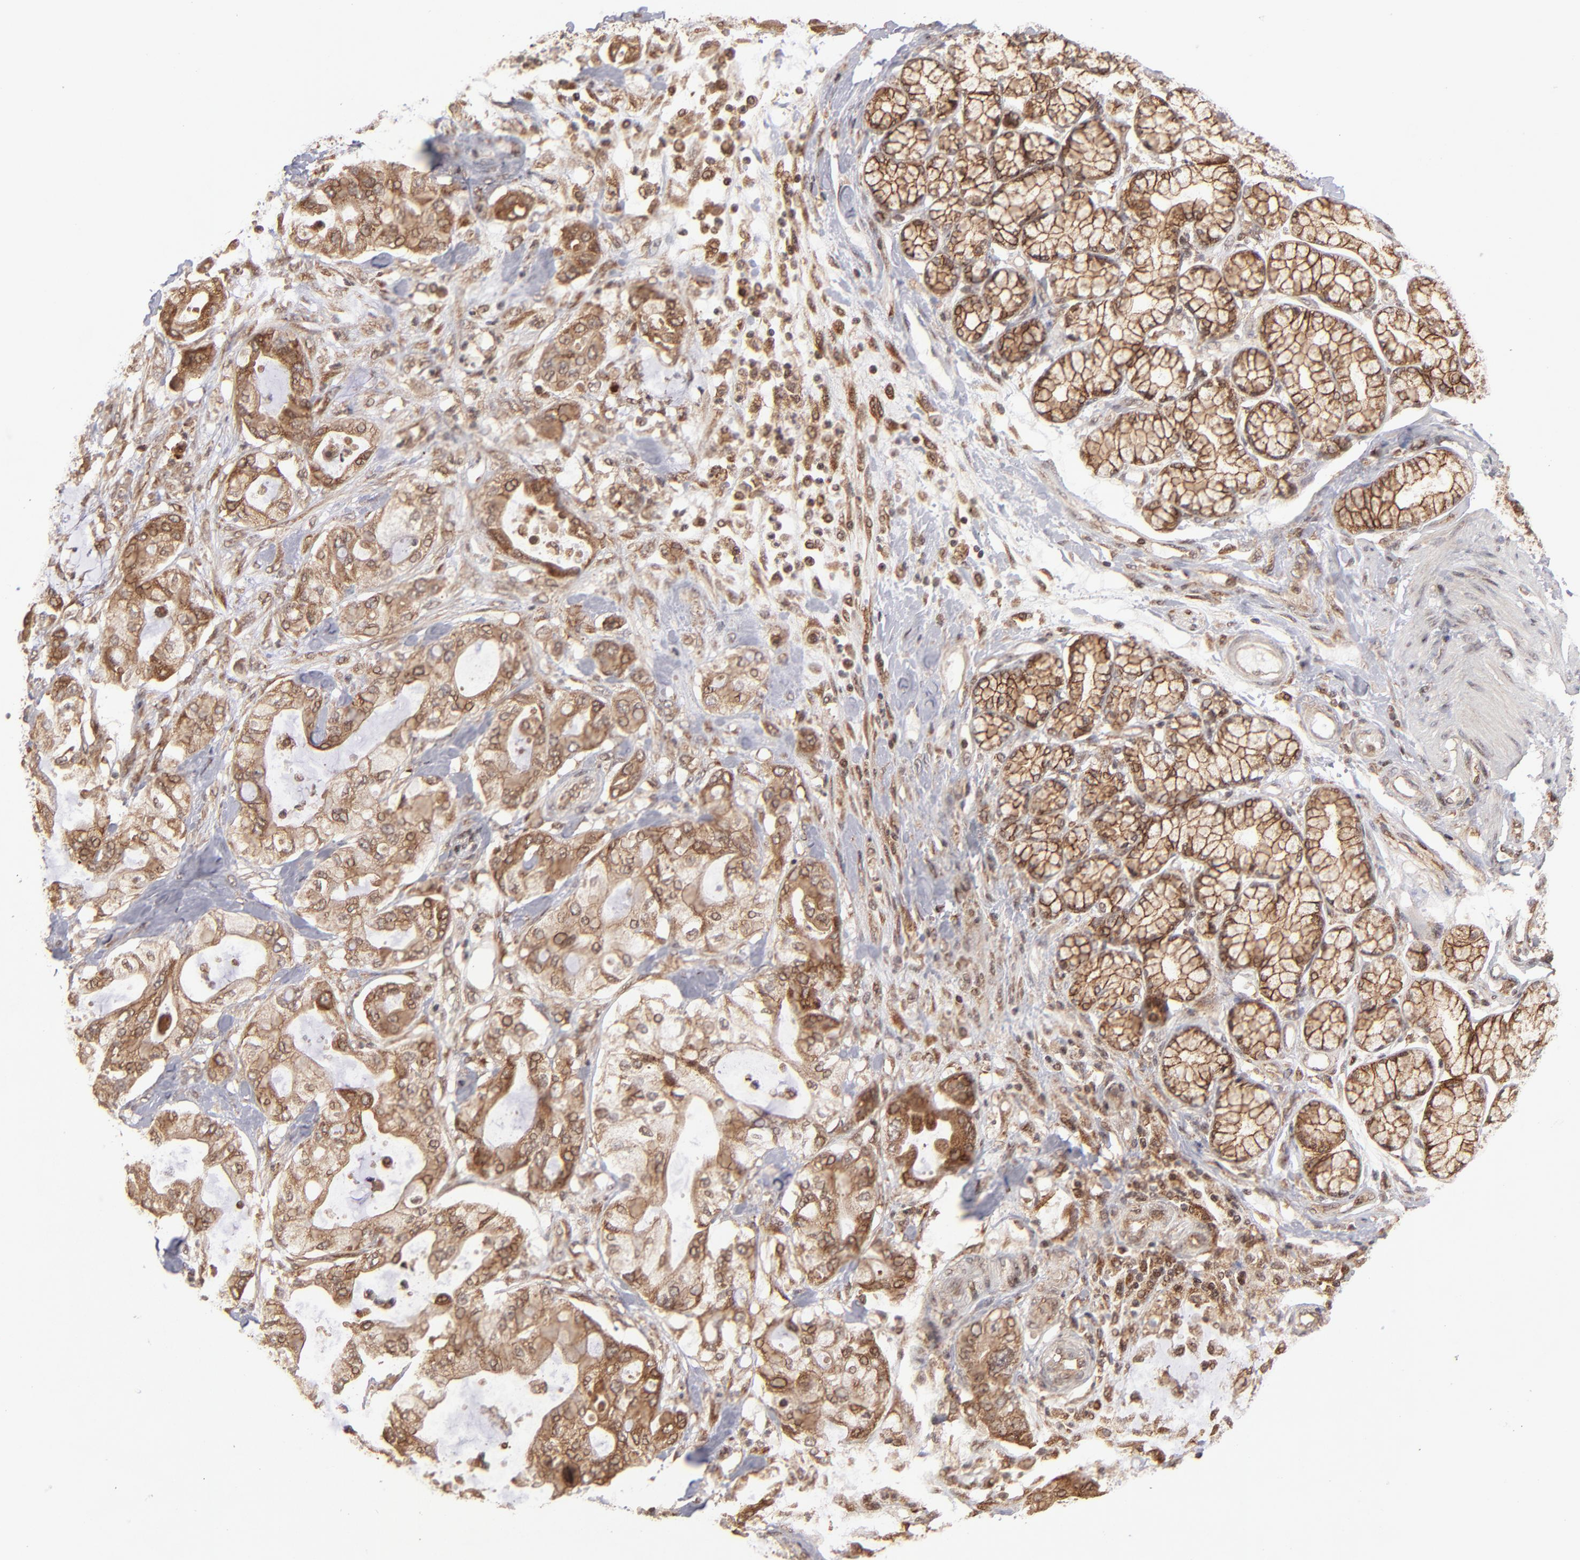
{"staining": {"intensity": "moderate", "quantity": ">75%", "location": "cytoplasmic/membranous,nuclear"}, "tissue": "pancreatic cancer", "cell_type": "Tumor cells", "image_type": "cancer", "snomed": [{"axis": "morphology", "description": "Adenocarcinoma, NOS"}, {"axis": "morphology", "description": "Adenocarcinoma, metastatic, NOS"}, {"axis": "topography", "description": "Lymph node"}, {"axis": "topography", "description": "Pancreas"}, {"axis": "topography", "description": "Duodenum"}], "caption": "An image of human pancreatic cancer stained for a protein shows moderate cytoplasmic/membranous and nuclear brown staining in tumor cells. The staining is performed using DAB (3,3'-diaminobenzidine) brown chromogen to label protein expression. The nuclei are counter-stained blue using hematoxylin.", "gene": "RGS6", "patient": {"sex": "female", "age": 64}}